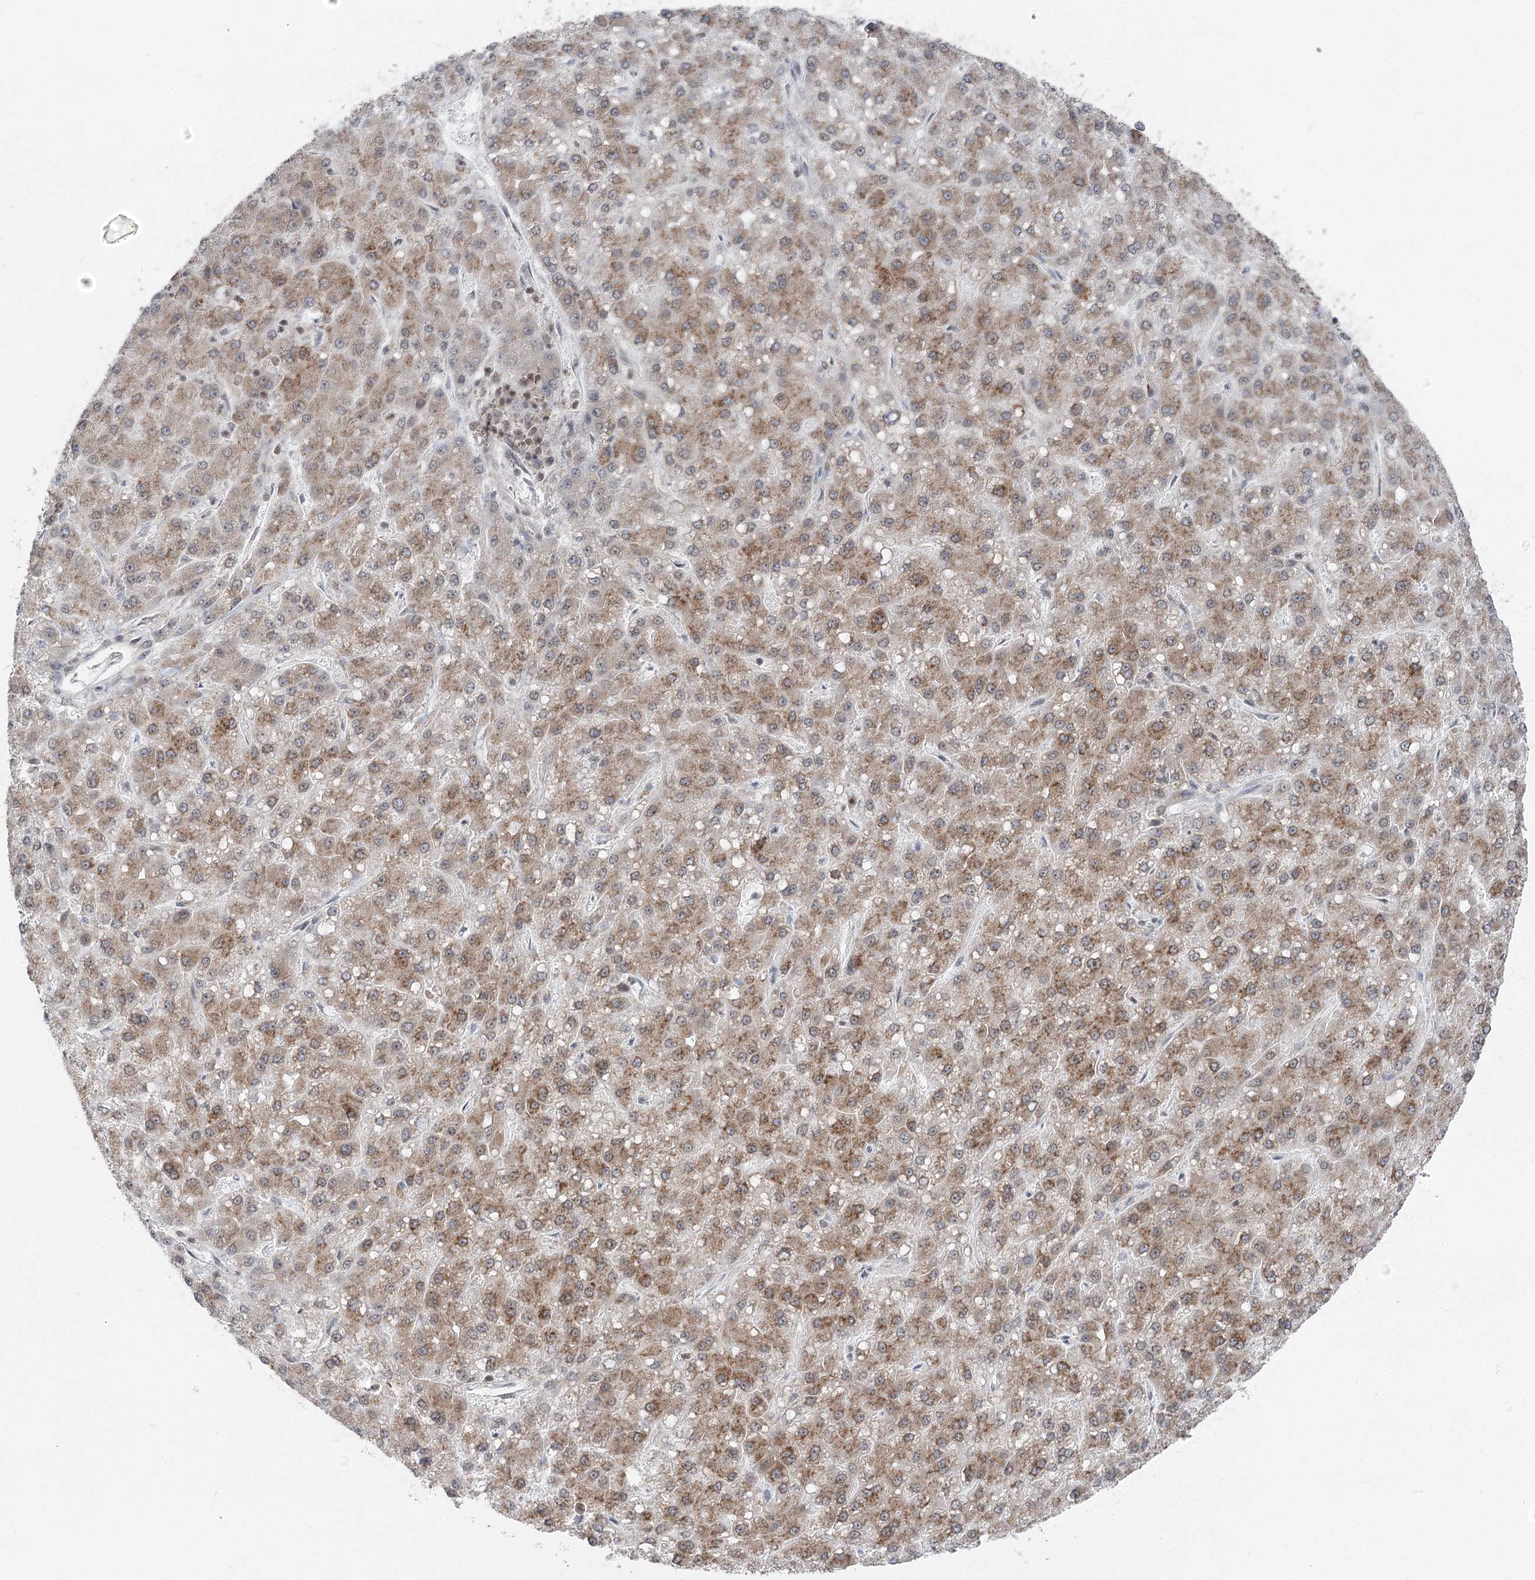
{"staining": {"intensity": "moderate", "quantity": ">75%", "location": "cytoplasmic/membranous"}, "tissue": "liver cancer", "cell_type": "Tumor cells", "image_type": "cancer", "snomed": [{"axis": "morphology", "description": "Carcinoma, Hepatocellular, NOS"}, {"axis": "topography", "description": "Liver"}], "caption": "Human liver hepatocellular carcinoma stained with a protein marker demonstrates moderate staining in tumor cells.", "gene": "CGGBP1", "patient": {"sex": "male", "age": 67}}